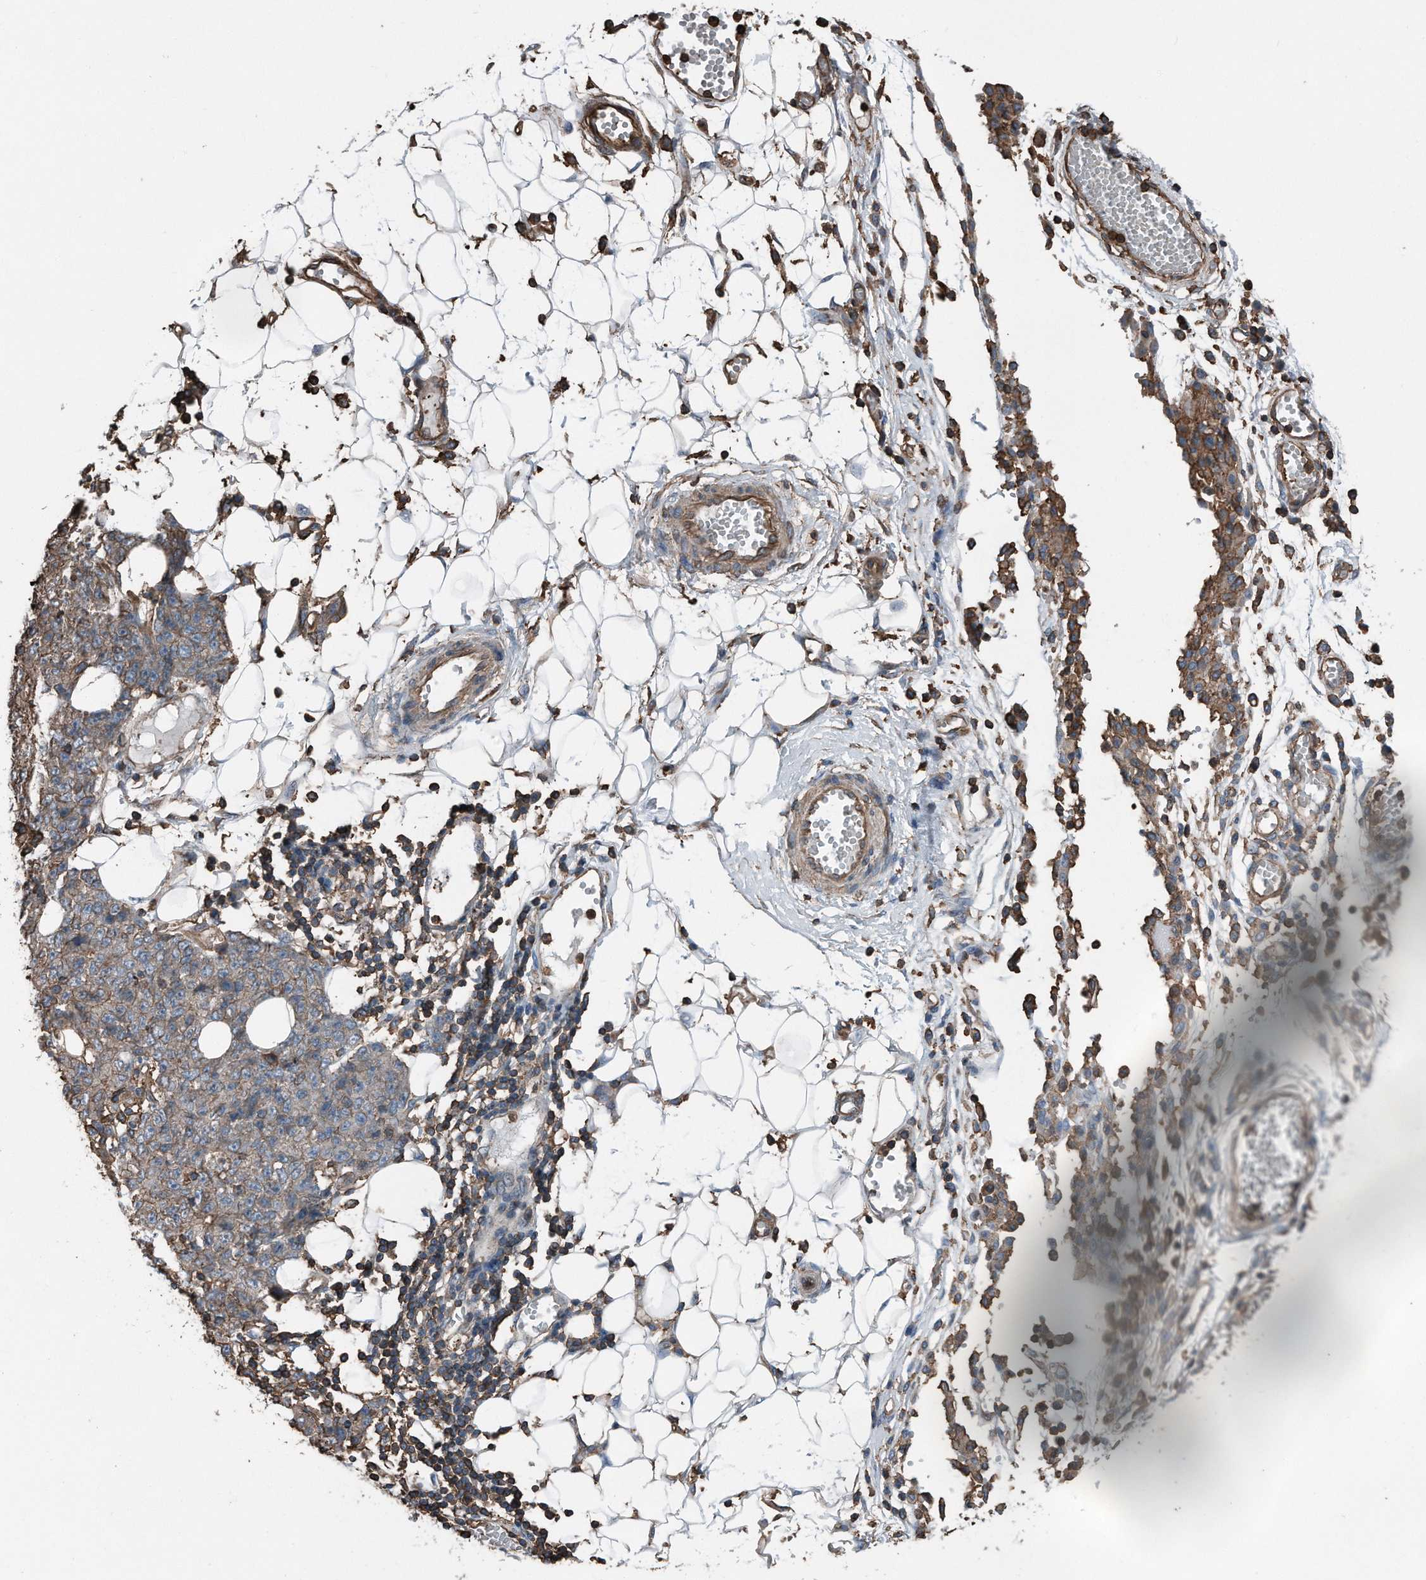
{"staining": {"intensity": "weak", "quantity": ">75%", "location": "cytoplasmic/membranous"}, "tissue": "ovarian cancer", "cell_type": "Tumor cells", "image_type": "cancer", "snomed": [{"axis": "morphology", "description": "Carcinoma, endometroid"}, {"axis": "topography", "description": "Ovary"}], "caption": "Immunohistochemistry (IHC) of human ovarian cancer (endometroid carcinoma) reveals low levels of weak cytoplasmic/membranous staining in approximately >75% of tumor cells. The staining was performed using DAB to visualize the protein expression in brown, while the nuclei were stained in blue with hematoxylin (Magnification: 20x).", "gene": "RSPO3", "patient": {"sex": "female", "age": 42}}